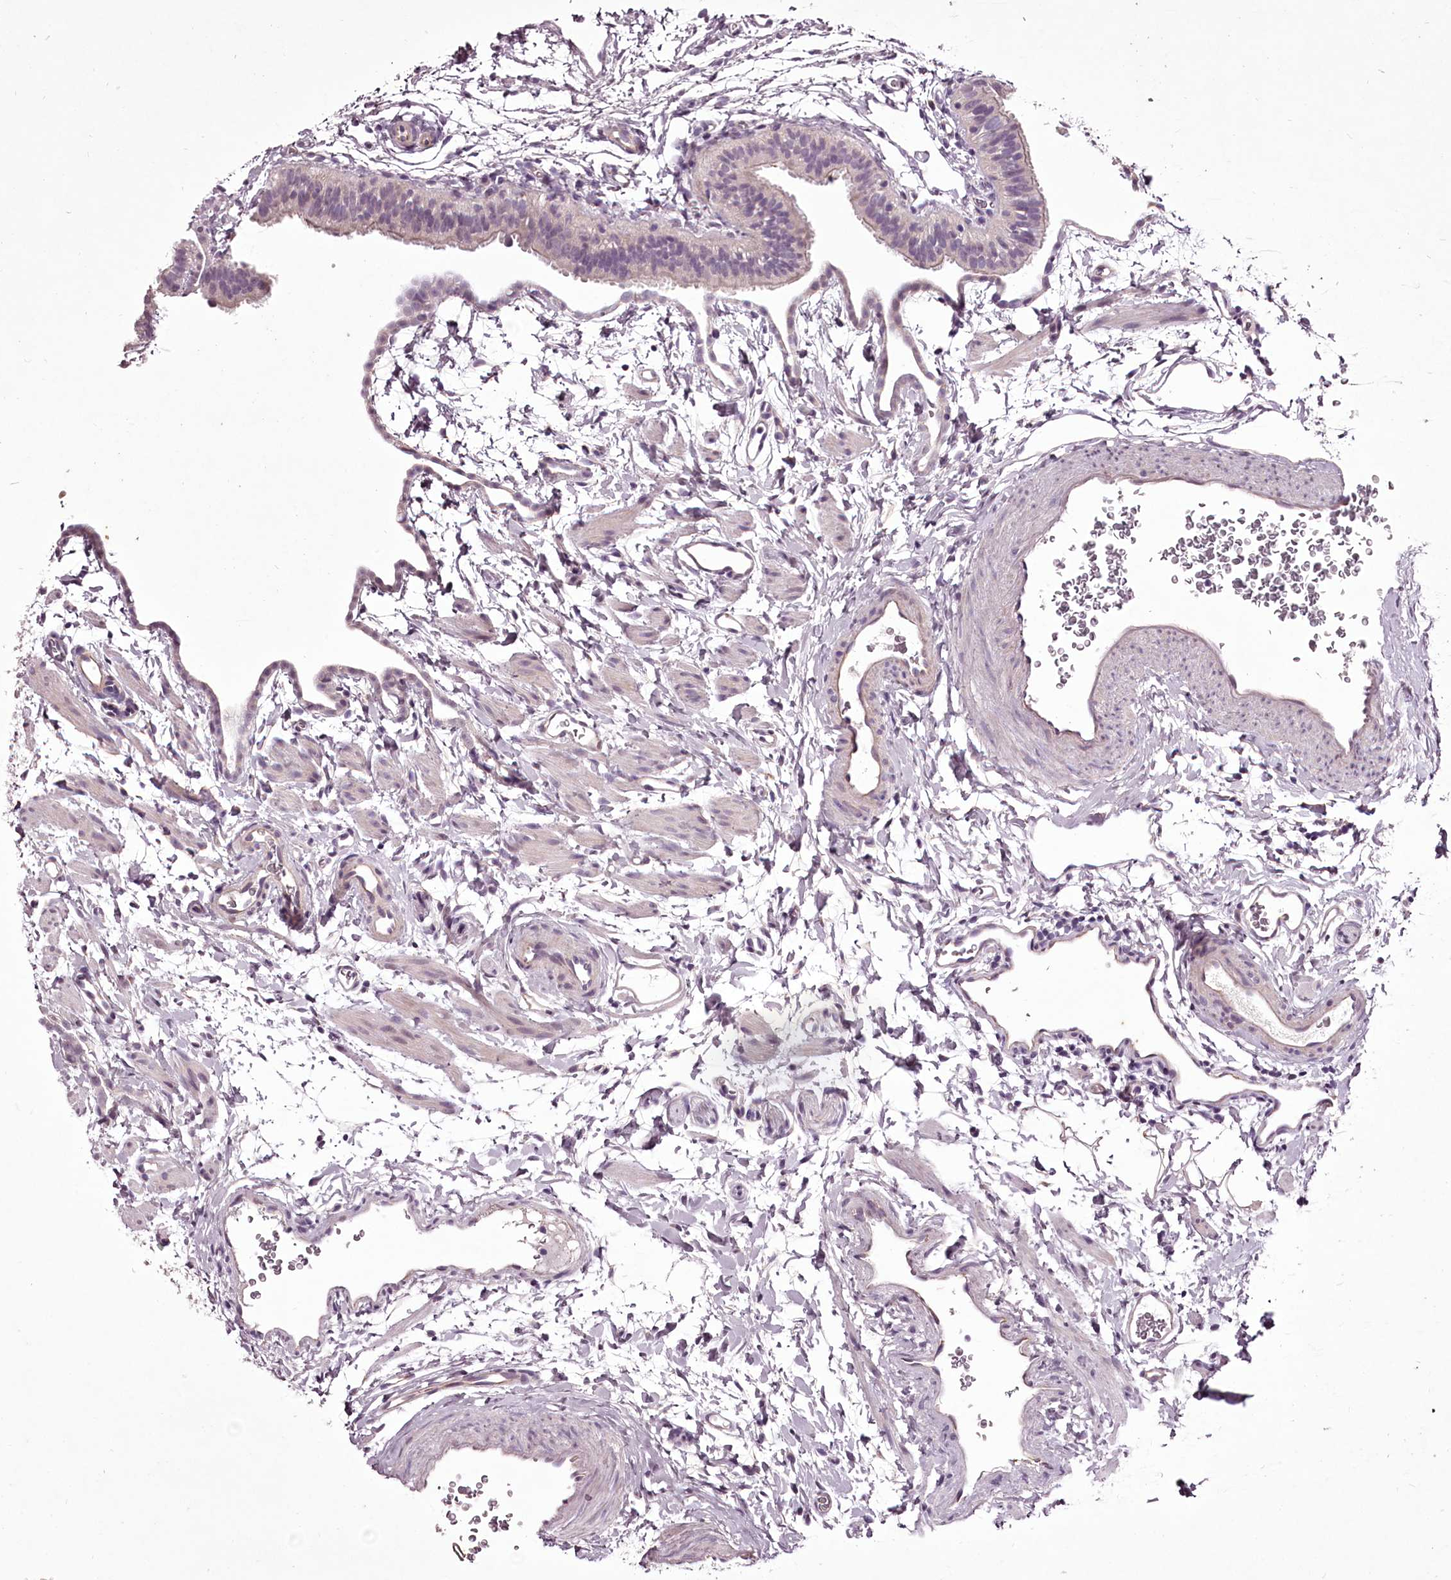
{"staining": {"intensity": "negative", "quantity": "none", "location": "none"}, "tissue": "fallopian tube", "cell_type": "Glandular cells", "image_type": "normal", "snomed": [{"axis": "morphology", "description": "Normal tissue, NOS"}, {"axis": "topography", "description": "Fallopian tube"}], "caption": "Micrograph shows no significant protein positivity in glandular cells of unremarkable fallopian tube.", "gene": "C1orf56", "patient": {"sex": "female", "age": 35}}